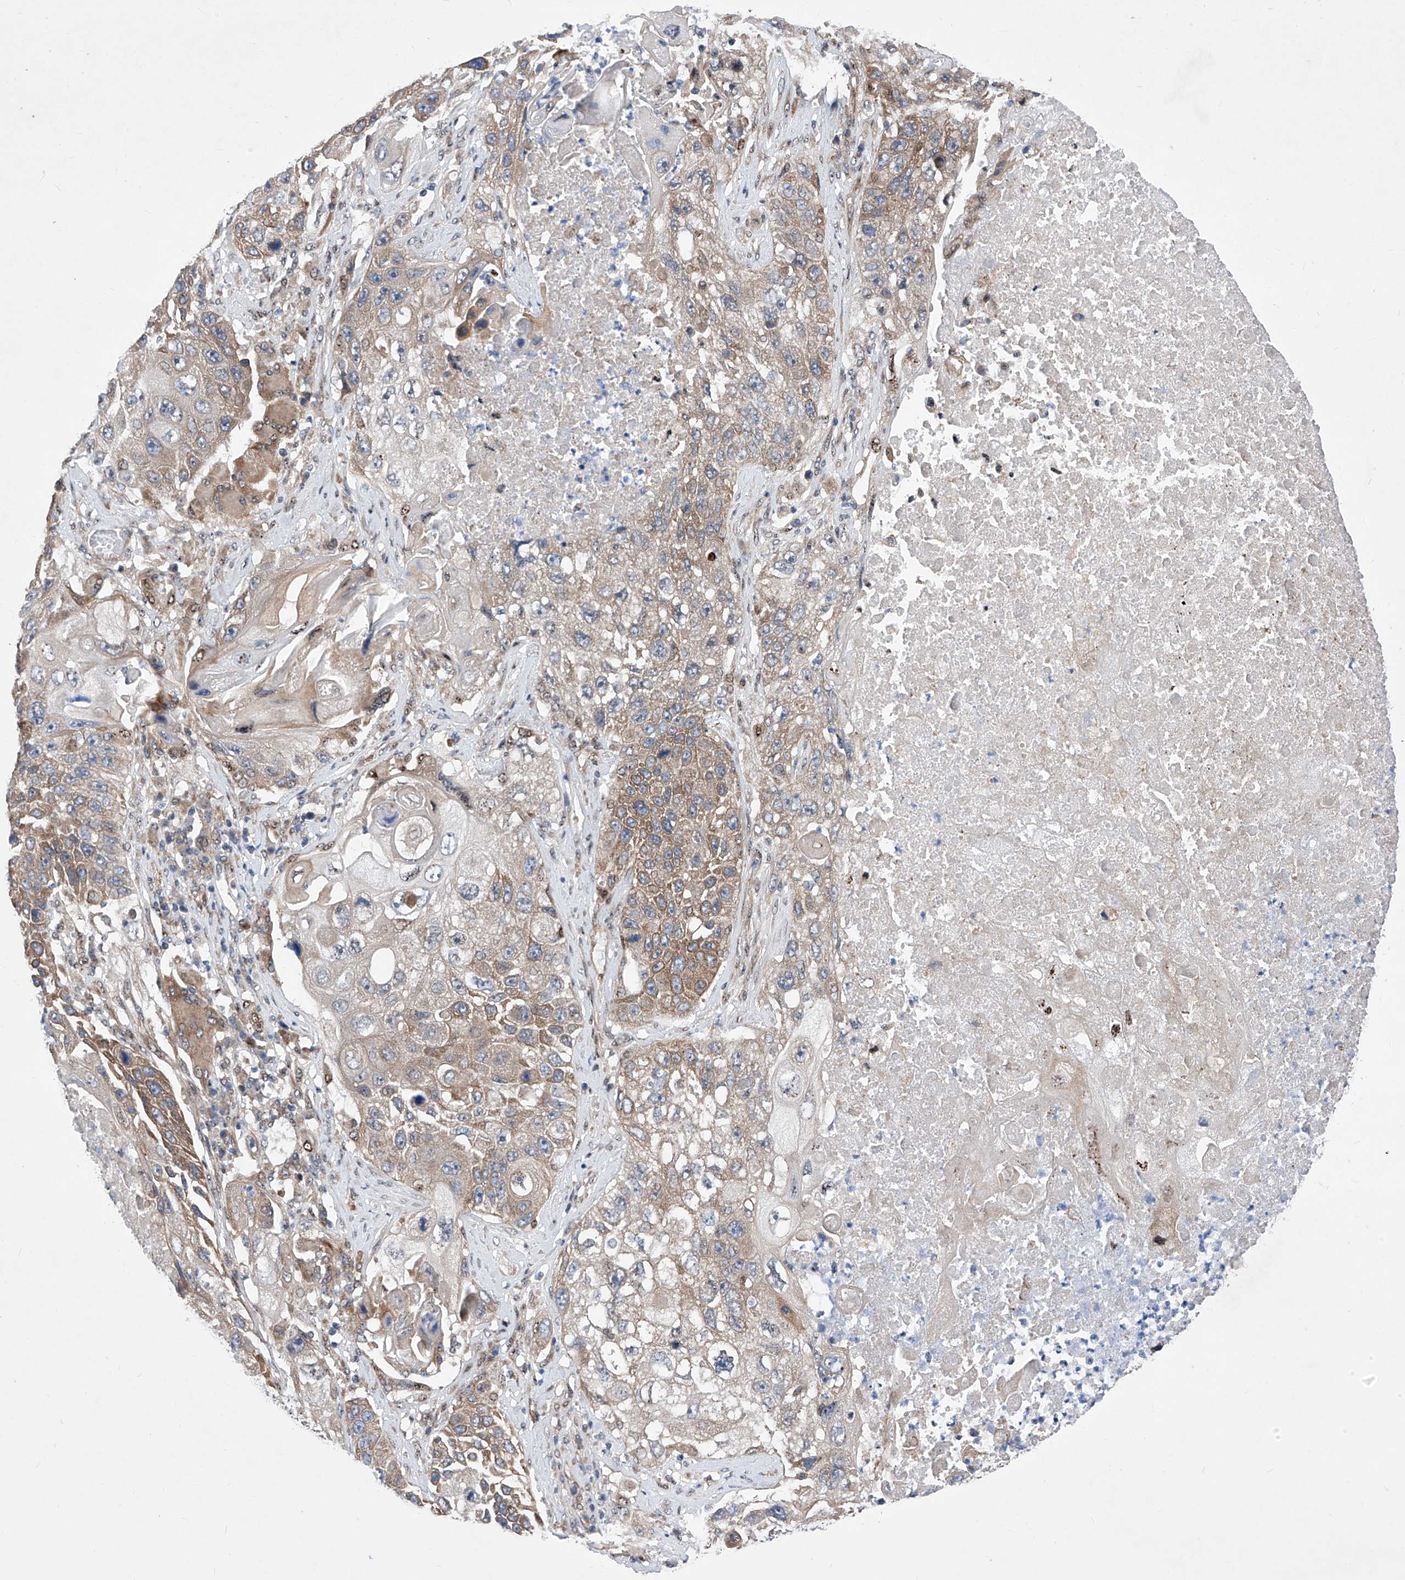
{"staining": {"intensity": "moderate", "quantity": "25%-75%", "location": "cytoplasmic/membranous"}, "tissue": "lung cancer", "cell_type": "Tumor cells", "image_type": "cancer", "snomed": [{"axis": "morphology", "description": "Squamous cell carcinoma, NOS"}, {"axis": "topography", "description": "Lung"}], "caption": "The histopathology image shows immunohistochemical staining of lung cancer. There is moderate cytoplasmic/membranous positivity is present in about 25%-75% of tumor cells. Using DAB (3,3'-diaminobenzidine) (brown) and hematoxylin (blue) stains, captured at high magnification using brightfield microscopy.", "gene": "KTI12", "patient": {"sex": "male", "age": 61}}